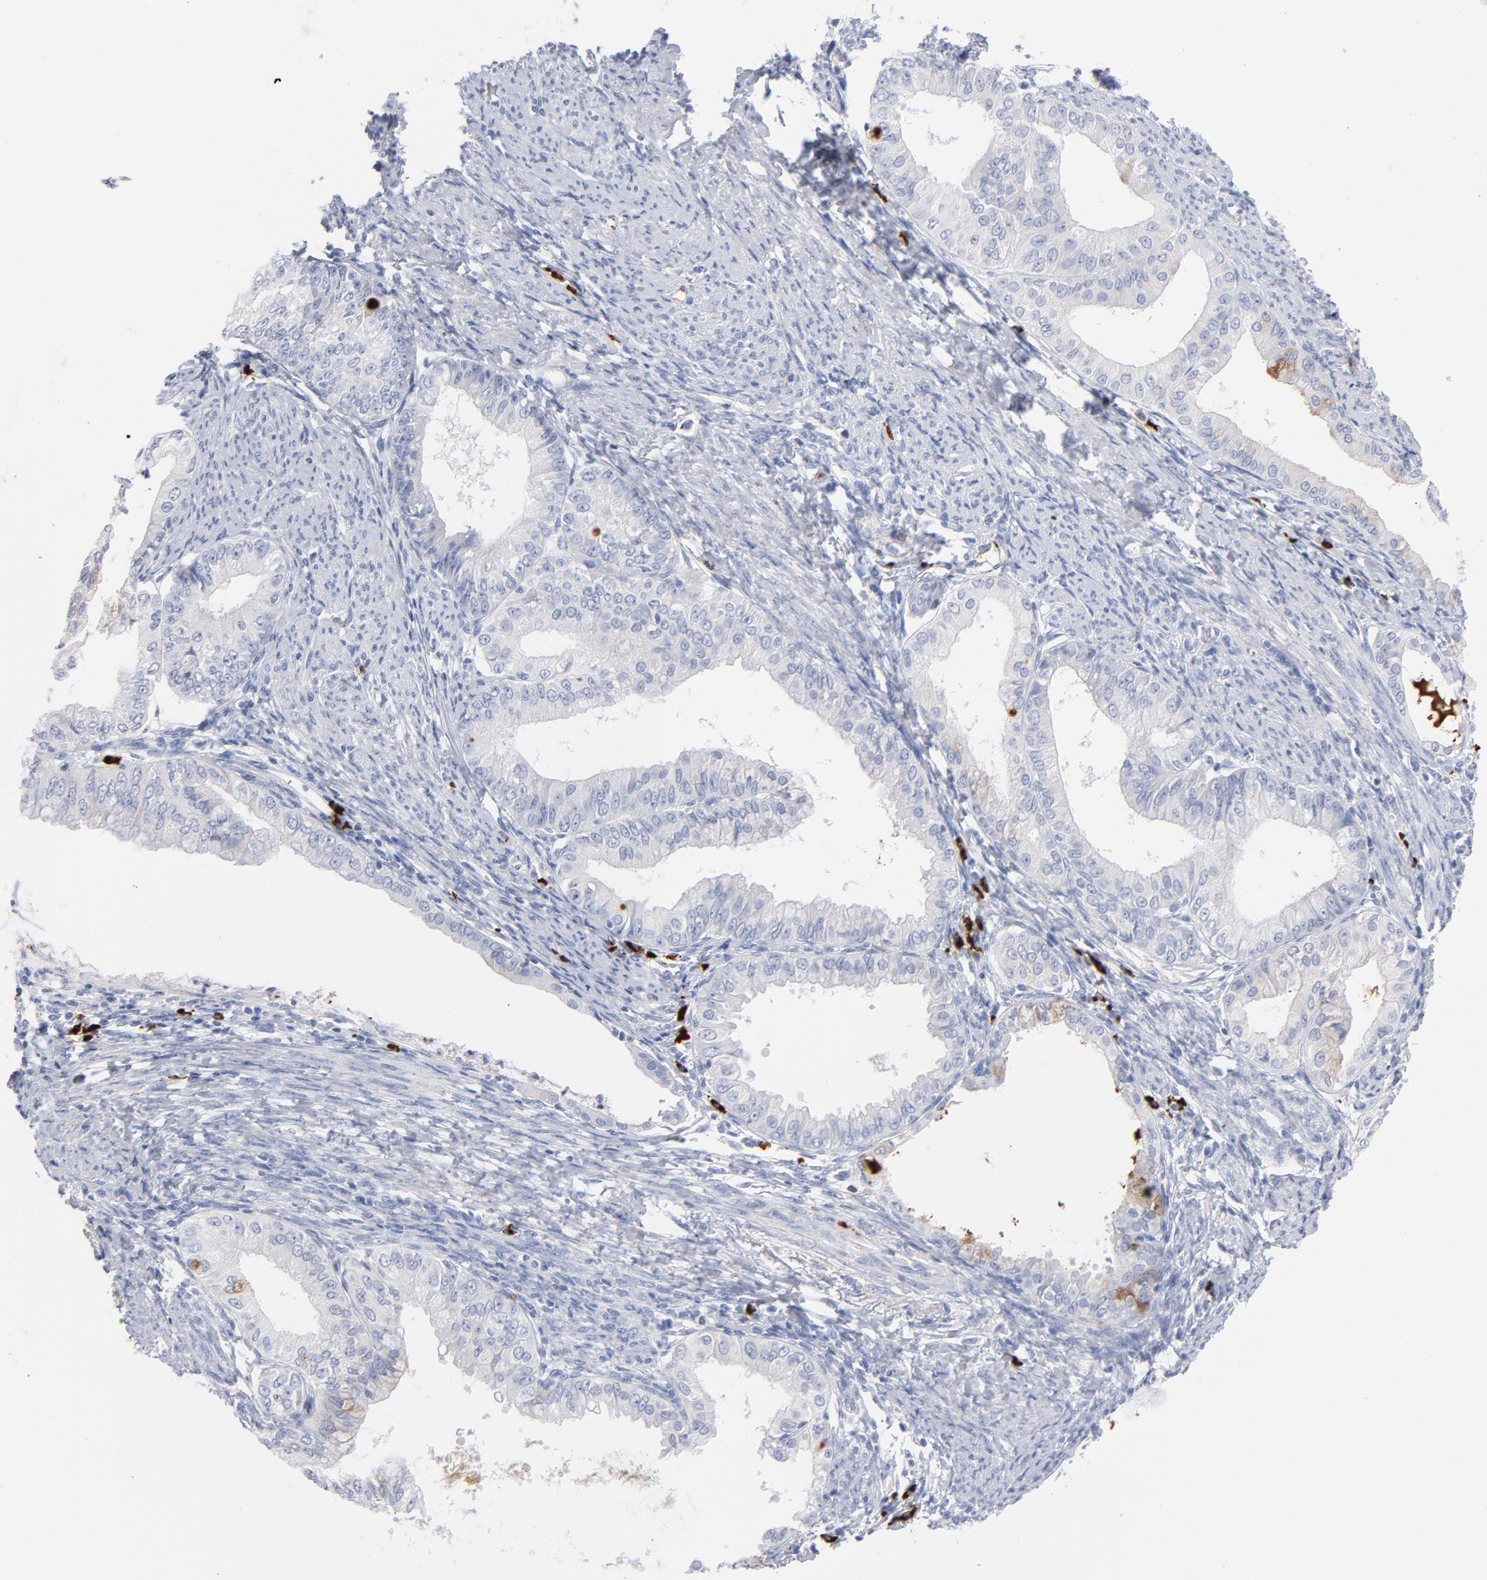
{"staining": {"intensity": "negative", "quantity": "none", "location": "none"}, "tissue": "endometrial cancer", "cell_type": "Tumor cells", "image_type": "cancer", "snomed": [{"axis": "morphology", "description": "Adenocarcinoma, NOS"}, {"axis": "topography", "description": "Endometrium"}], "caption": "There is no significant expression in tumor cells of endometrial cancer.", "gene": "PLAT", "patient": {"sex": "female", "age": 76}}